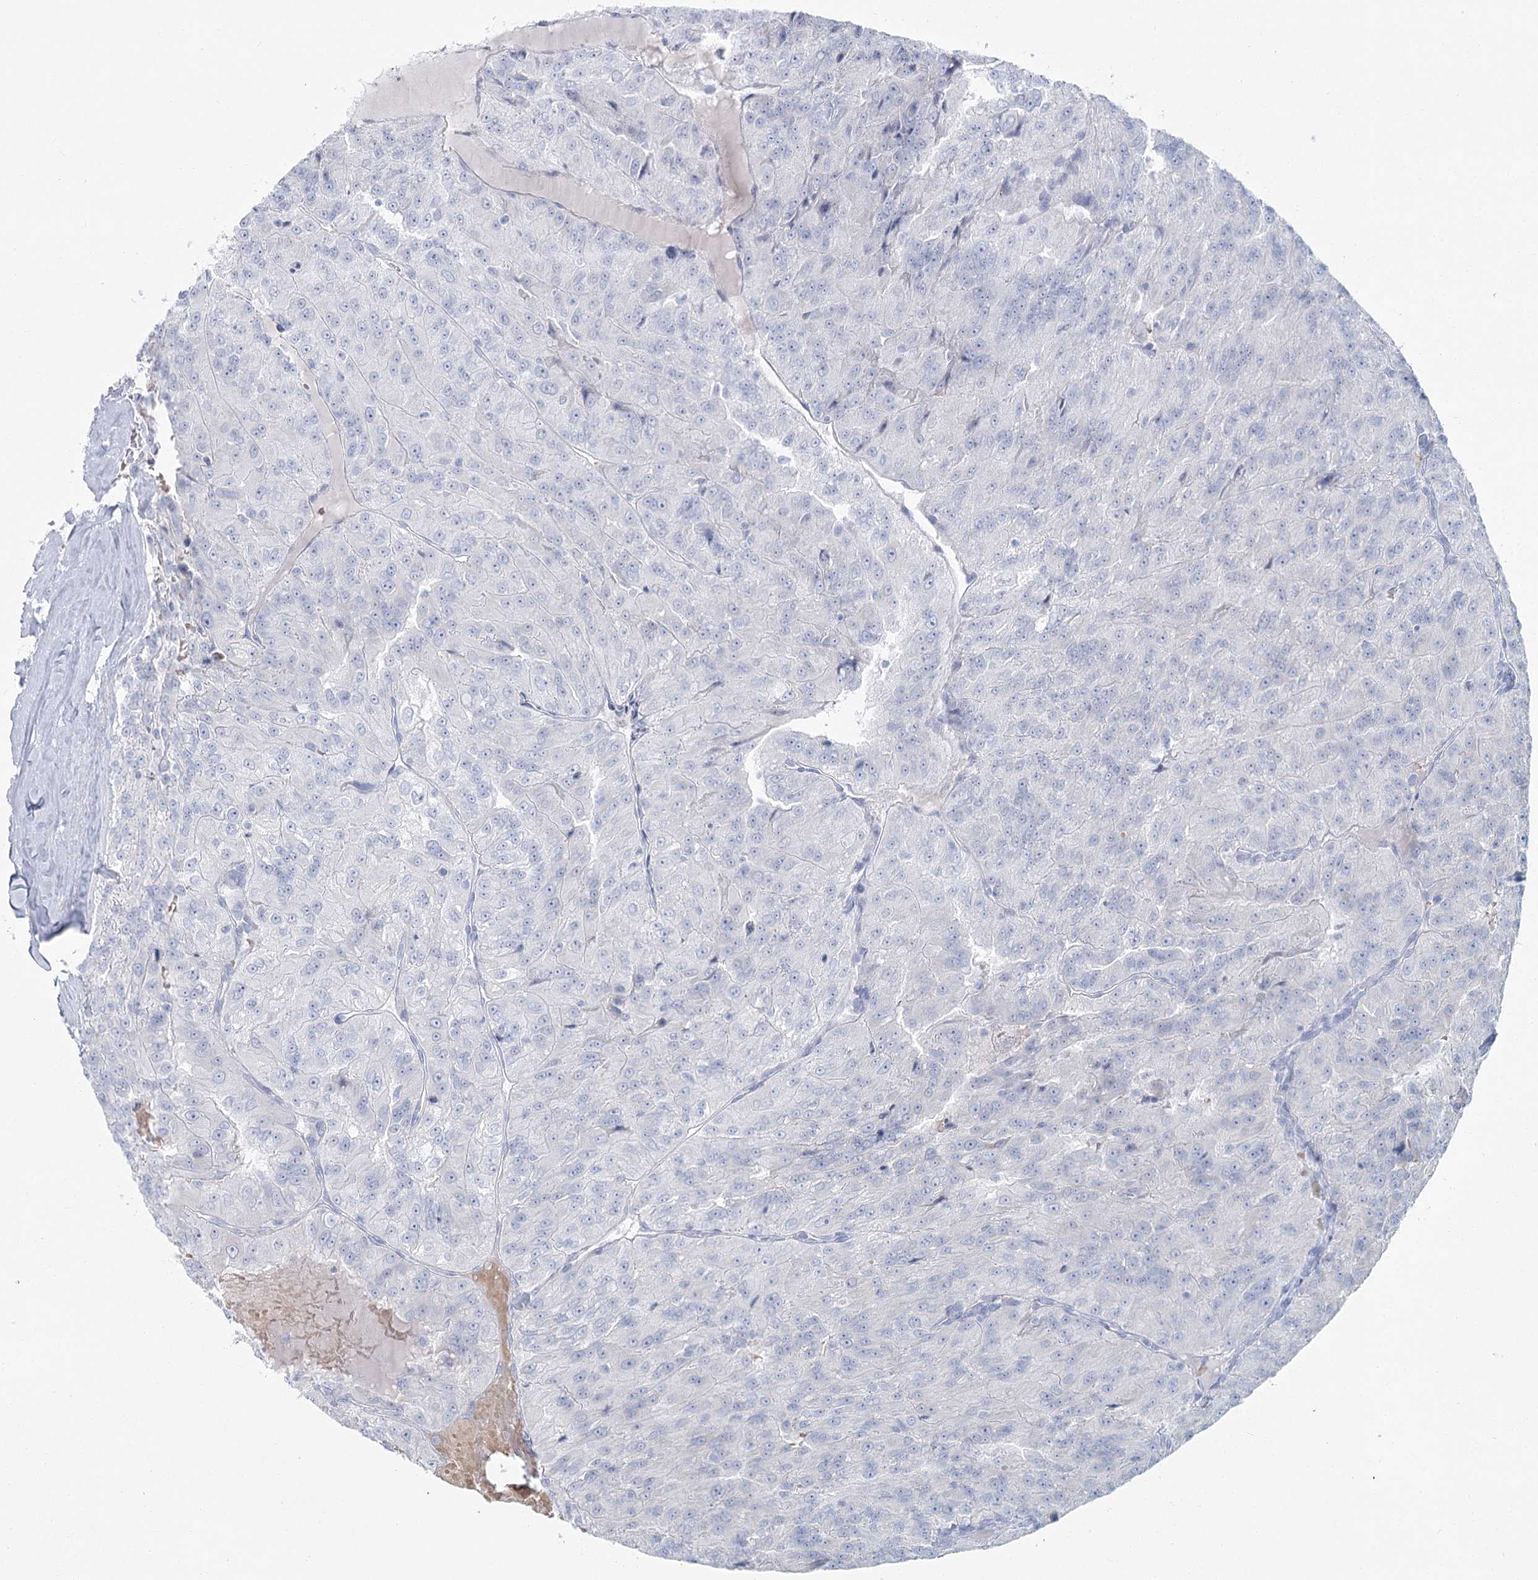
{"staining": {"intensity": "negative", "quantity": "none", "location": "none"}, "tissue": "renal cancer", "cell_type": "Tumor cells", "image_type": "cancer", "snomed": [{"axis": "morphology", "description": "Adenocarcinoma, NOS"}, {"axis": "topography", "description": "Kidney"}], "caption": "A high-resolution photomicrograph shows immunohistochemistry staining of renal cancer, which reveals no significant staining in tumor cells.", "gene": "IFIT5", "patient": {"sex": "female", "age": 63}}